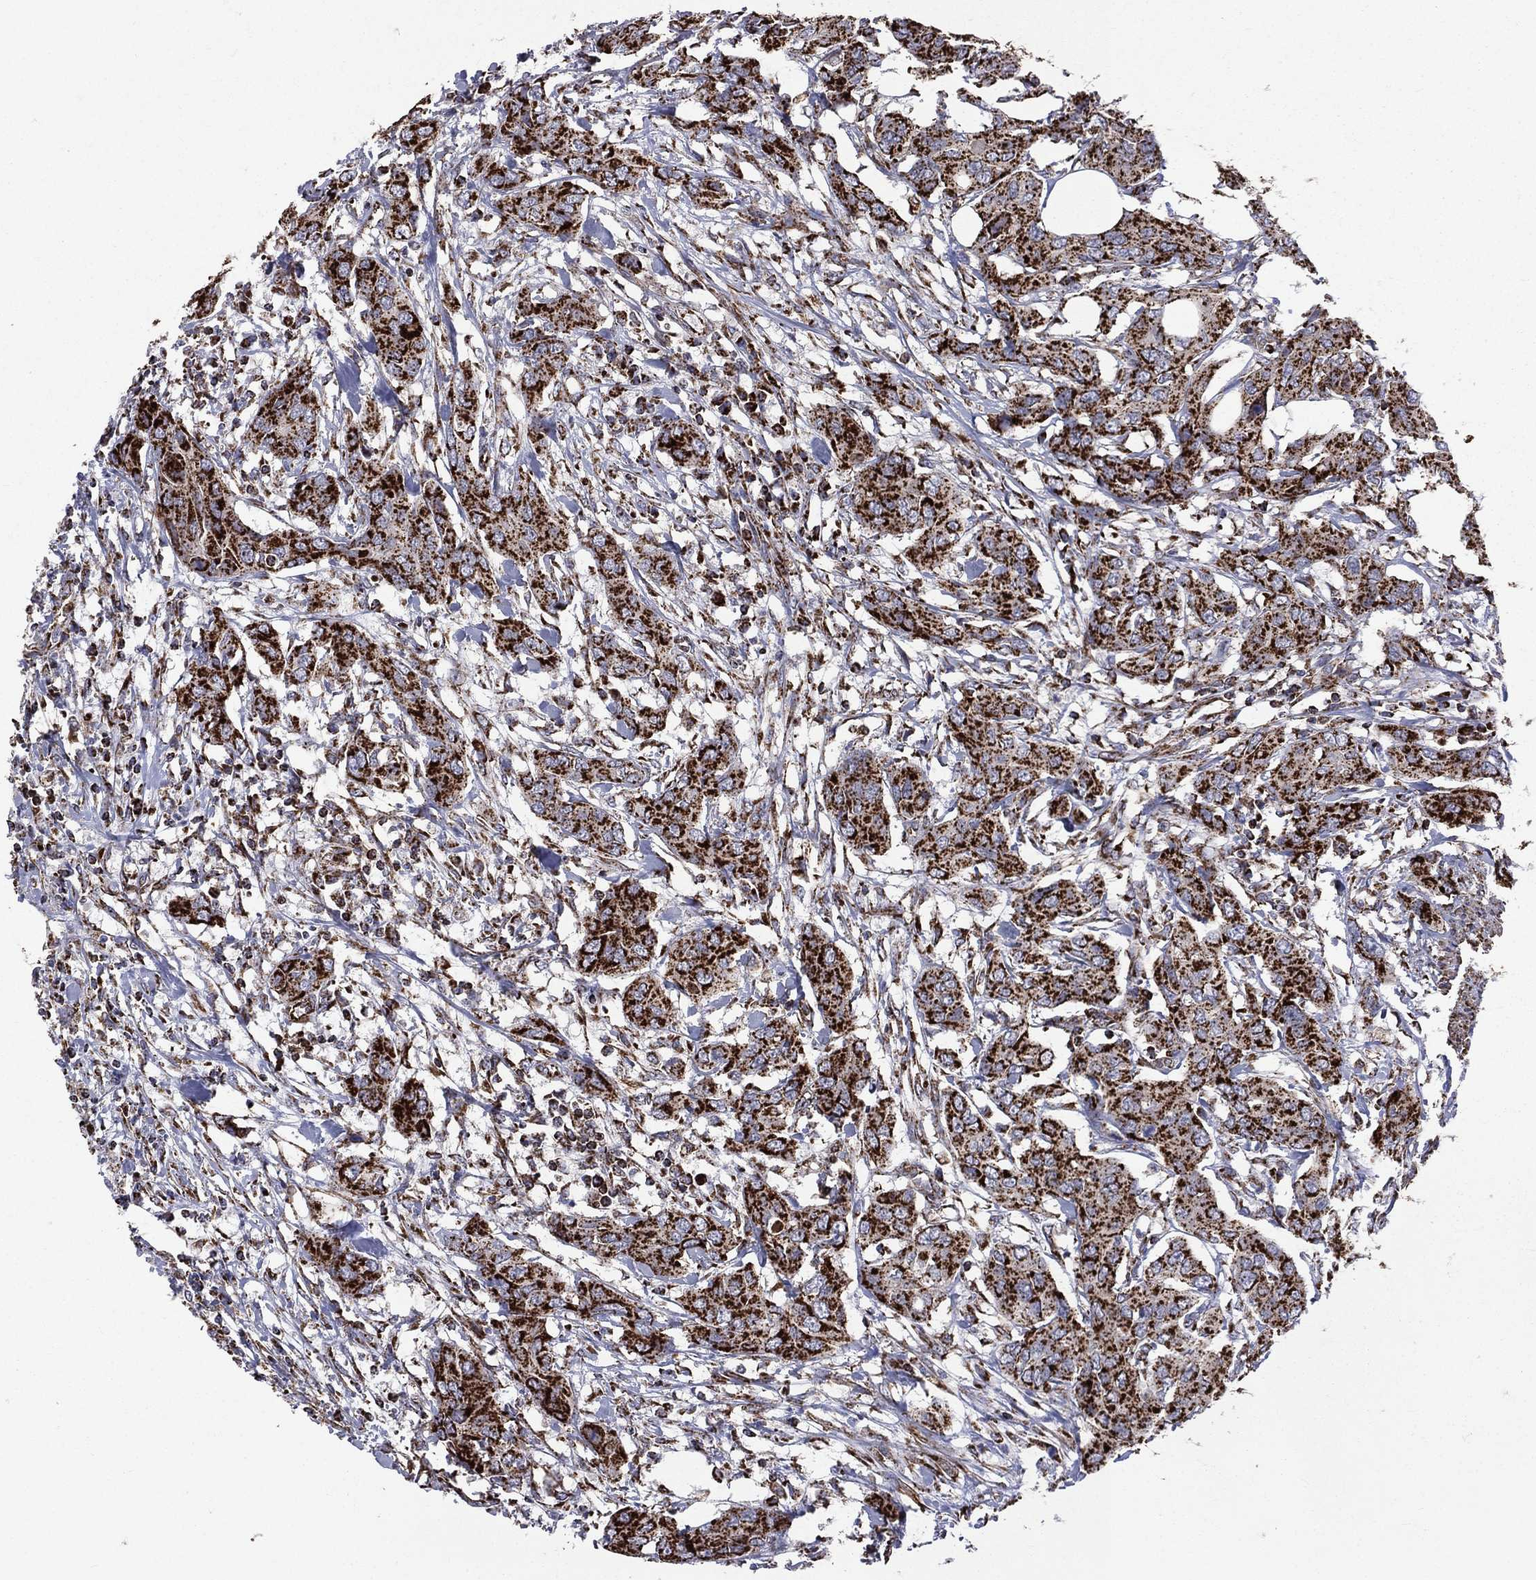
{"staining": {"intensity": "strong", "quantity": ">75%", "location": "cytoplasmic/membranous"}, "tissue": "urothelial cancer", "cell_type": "Tumor cells", "image_type": "cancer", "snomed": [{"axis": "morphology", "description": "Urothelial carcinoma, NOS"}, {"axis": "morphology", "description": "Urothelial carcinoma, High grade"}, {"axis": "topography", "description": "Urinary bladder"}], "caption": "Urothelial cancer stained for a protein displays strong cytoplasmic/membranous positivity in tumor cells. Using DAB (brown) and hematoxylin (blue) stains, captured at high magnification using brightfield microscopy.", "gene": "GOT2", "patient": {"sex": "male", "age": 63}}